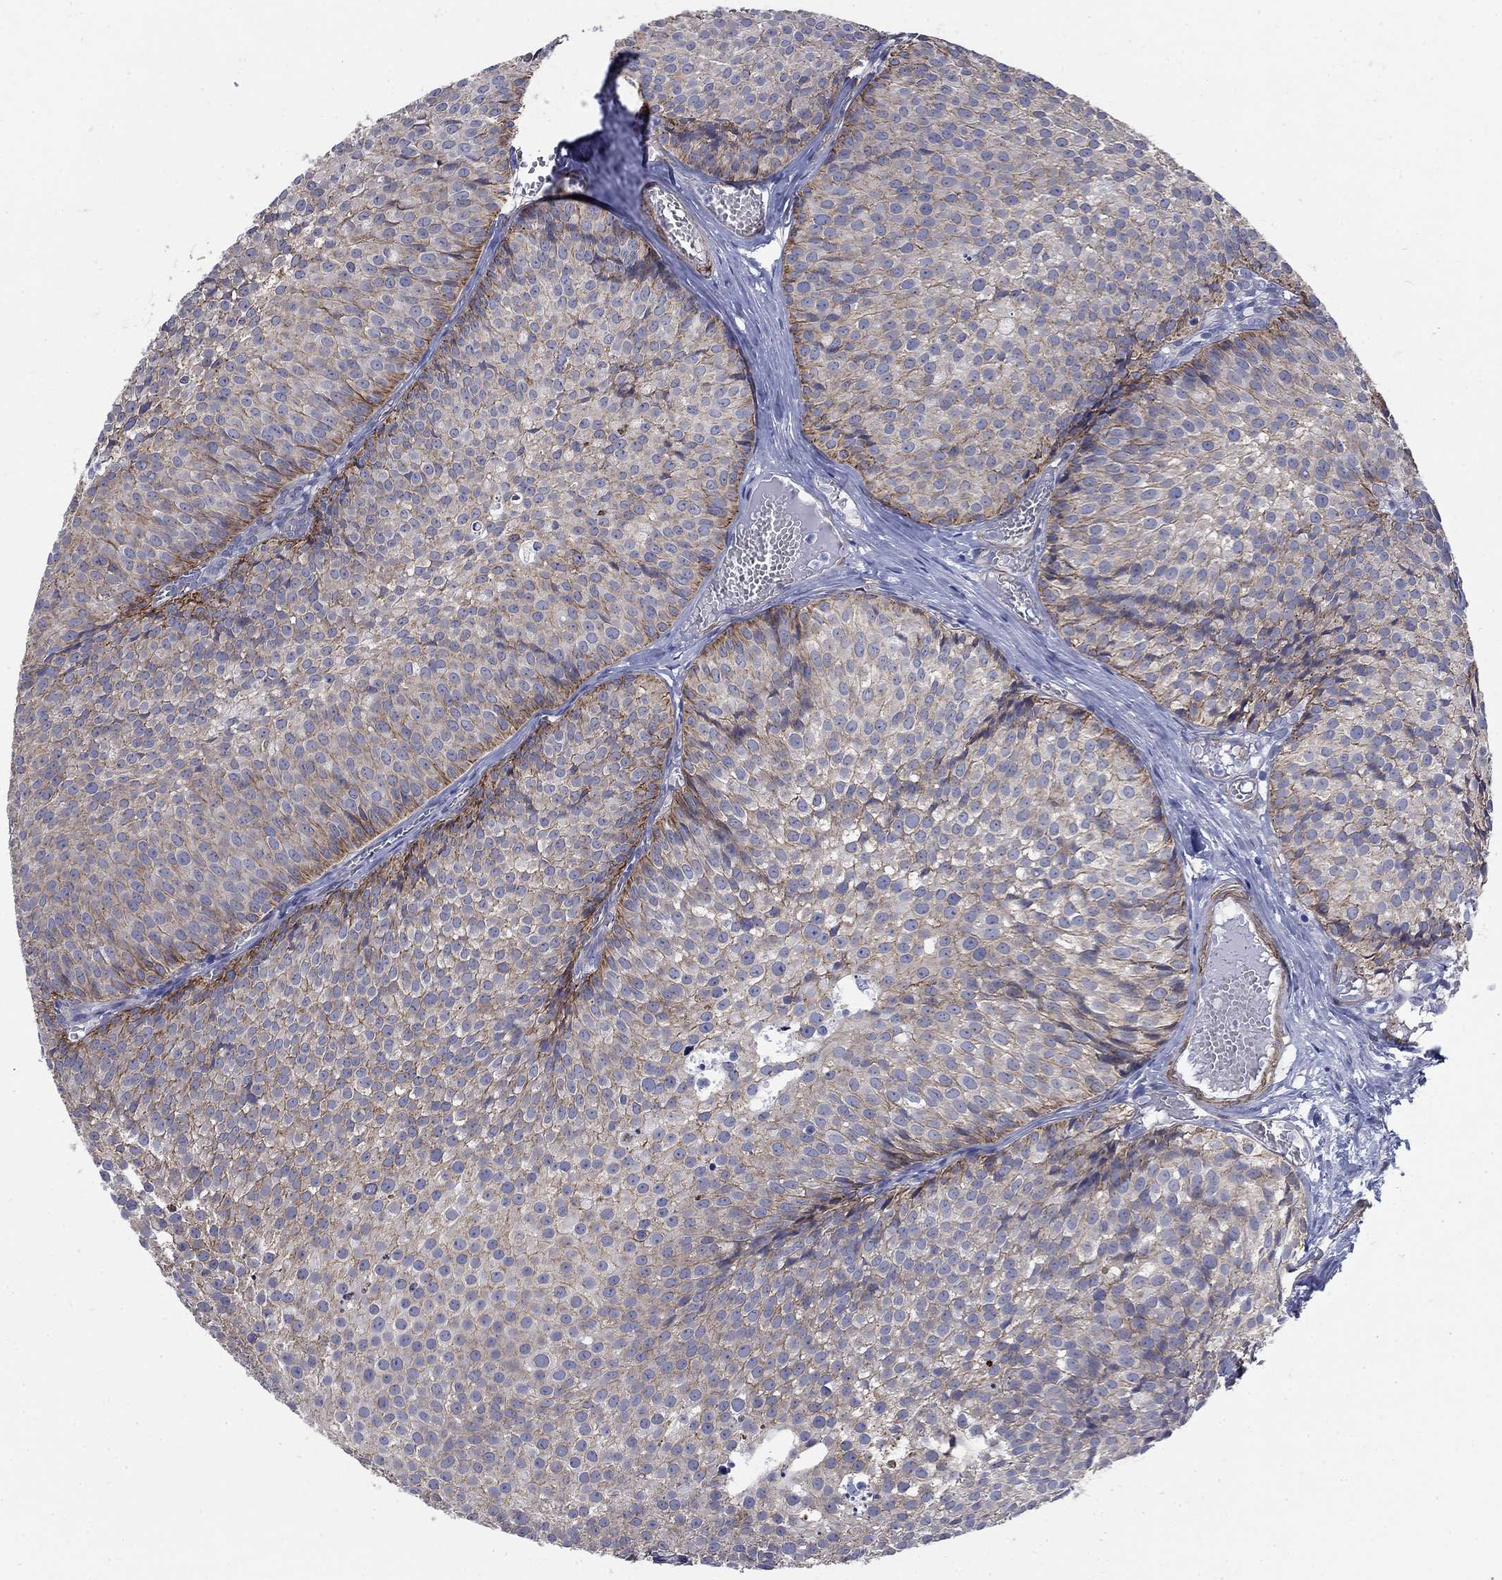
{"staining": {"intensity": "moderate", "quantity": "<25%", "location": "cytoplasmic/membranous"}, "tissue": "urothelial cancer", "cell_type": "Tumor cells", "image_type": "cancer", "snomed": [{"axis": "morphology", "description": "Urothelial carcinoma, Low grade"}, {"axis": "topography", "description": "Urinary bladder"}], "caption": "Immunohistochemical staining of human urothelial carcinoma (low-grade) demonstrates low levels of moderate cytoplasmic/membranous protein expression in approximately <25% of tumor cells. Immunohistochemistry (ihc) stains the protein in brown and the nuclei are stained blue.", "gene": "SEPTIN8", "patient": {"sex": "male", "age": 63}}